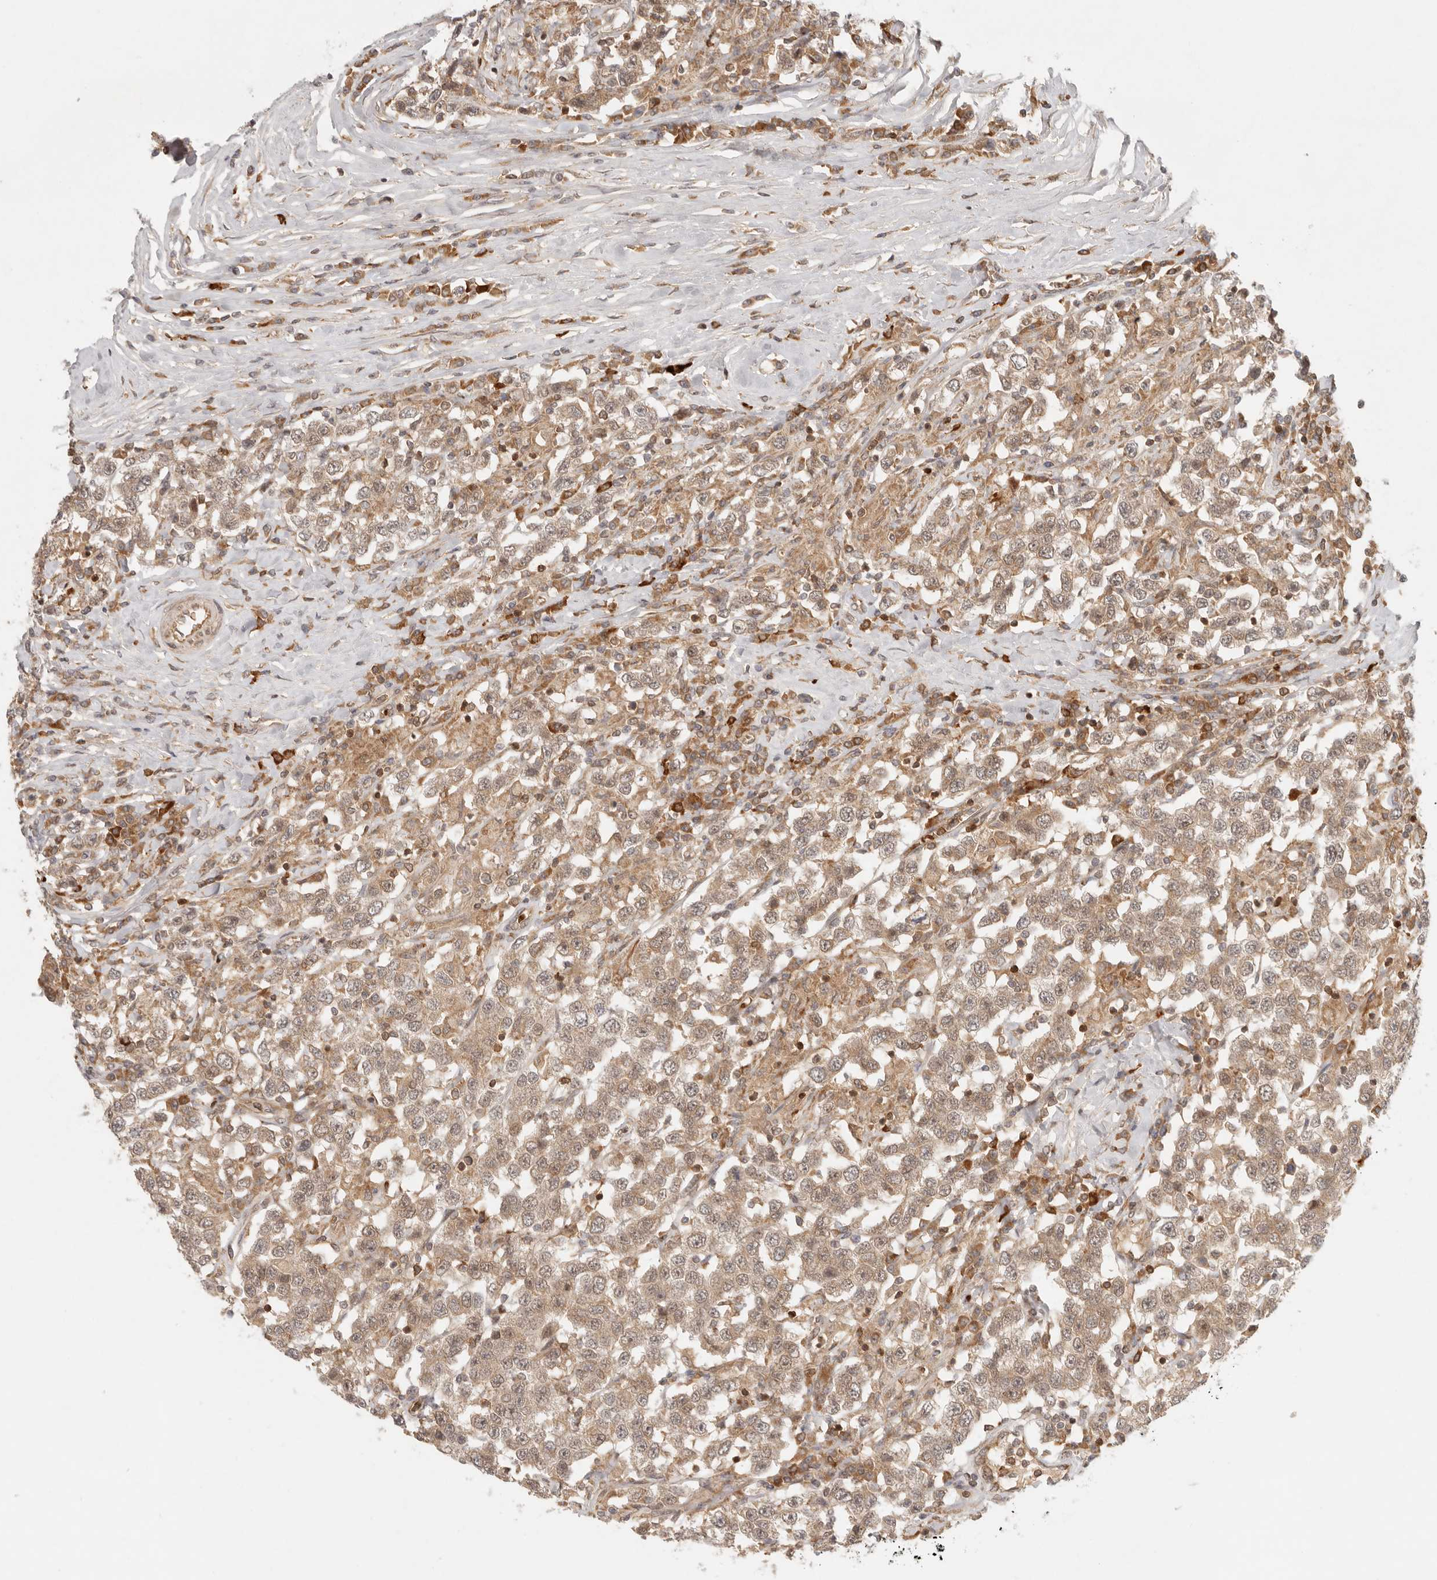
{"staining": {"intensity": "moderate", "quantity": ">75%", "location": "cytoplasmic/membranous"}, "tissue": "testis cancer", "cell_type": "Tumor cells", "image_type": "cancer", "snomed": [{"axis": "morphology", "description": "Seminoma, NOS"}, {"axis": "topography", "description": "Testis"}], "caption": "Immunohistochemical staining of testis cancer (seminoma) exhibits medium levels of moderate cytoplasmic/membranous protein positivity in approximately >75% of tumor cells.", "gene": "AHDC1", "patient": {"sex": "male", "age": 41}}